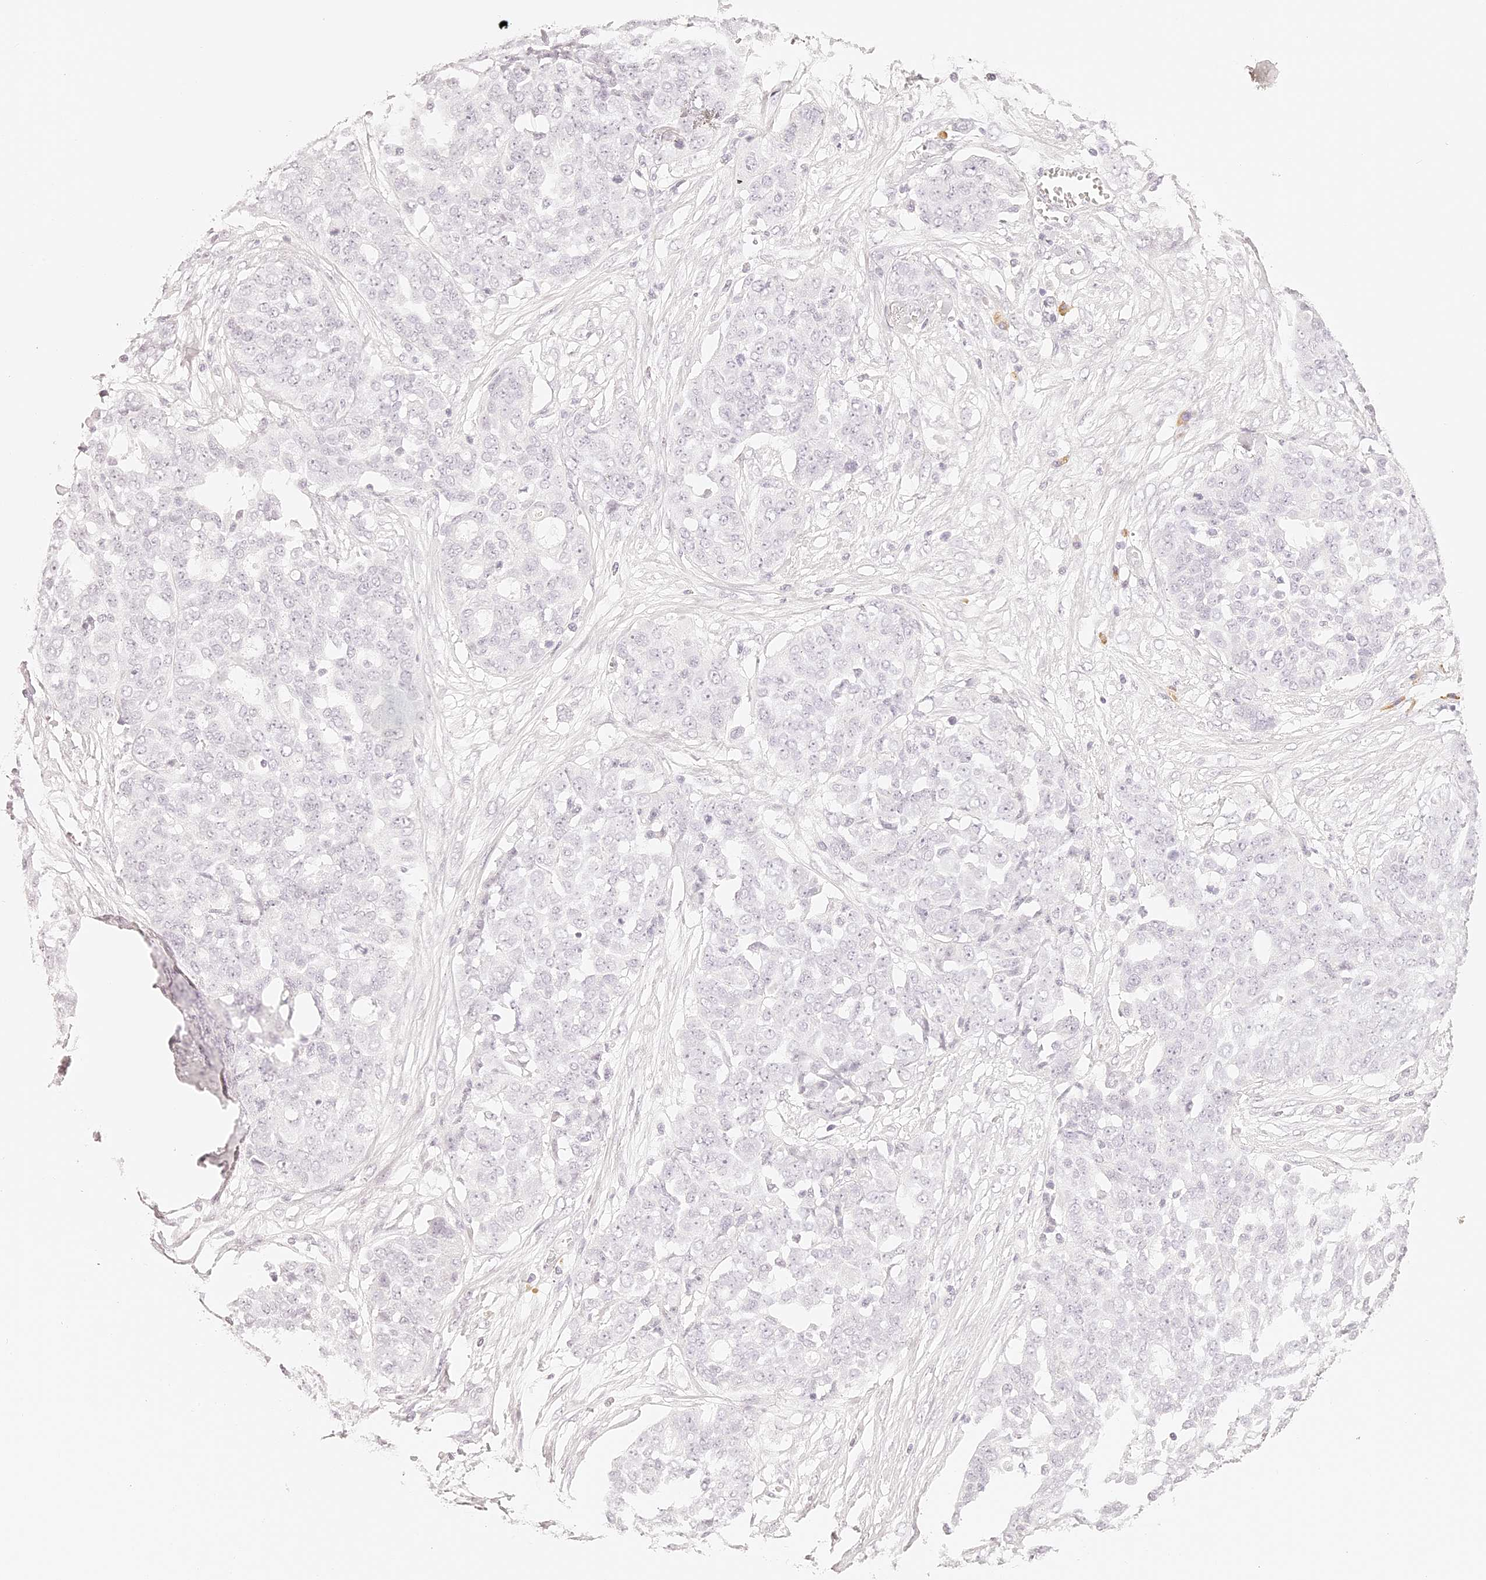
{"staining": {"intensity": "negative", "quantity": "none", "location": "none"}, "tissue": "ovarian cancer", "cell_type": "Tumor cells", "image_type": "cancer", "snomed": [{"axis": "morphology", "description": "Cystadenocarcinoma, serous, NOS"}, {"axis": "topography", "description": "Soft tissue"}, {"axis": "topography", "description": "Ovary"}], "caption": "This is an IHC image of human ovarian cancer. There is no expression in tumor cells.", "gene": "TRIM45", "patient": {"sex": "female", "age": 57}}